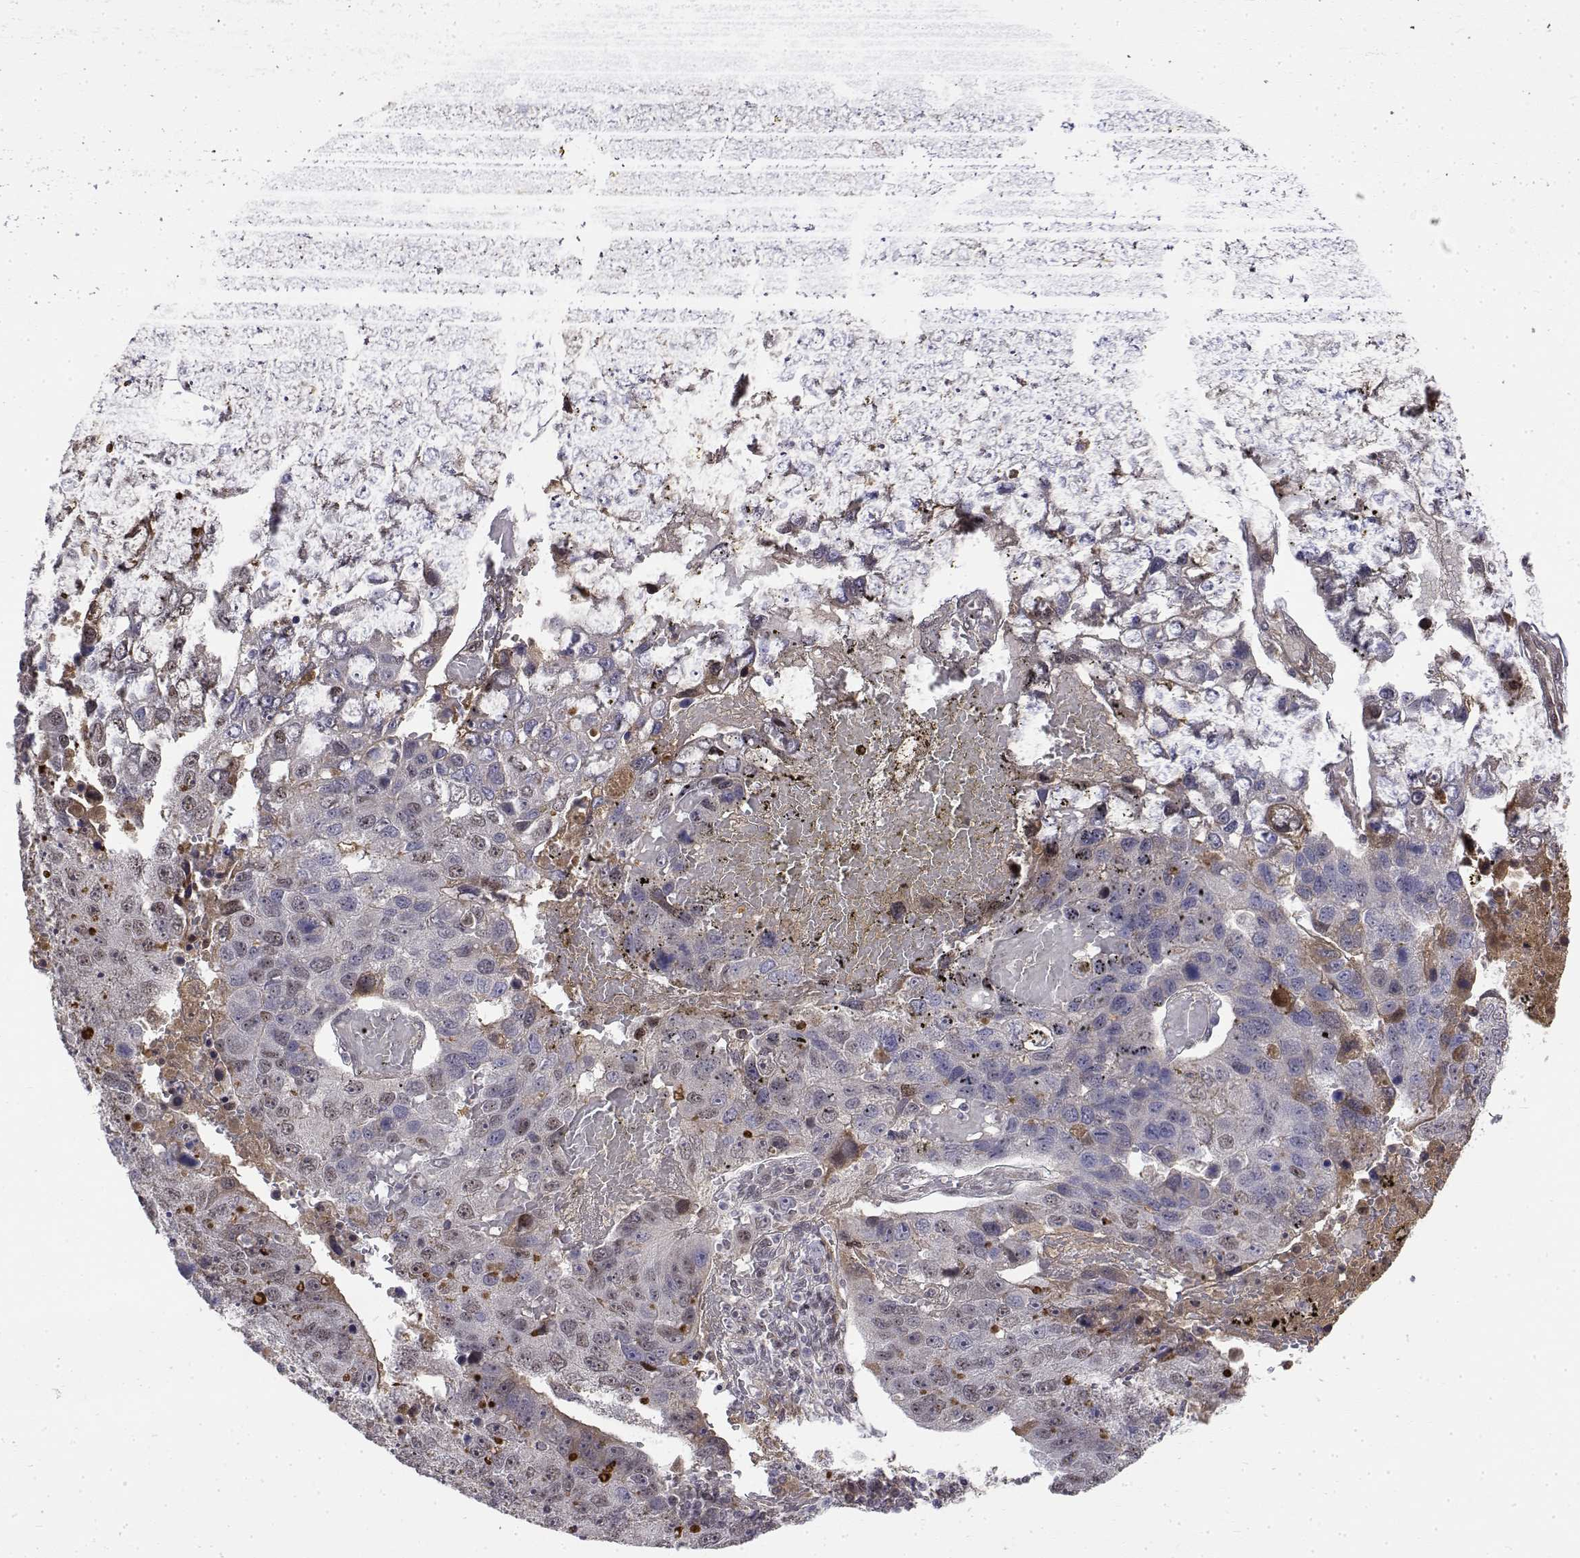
{"staining": {"intensity": "negative", "quantity": "none", "location": "none"}, "tissue": "pancreatic cancer", "cell_type": "Tumor cells", "image_type": "cancer", "snomed": [{"axis": "morphology", "description": "Adenocarcinoma, NOS"}, {"axis": "topography", "description": "Pancreas"}], "caption": "Protein analysis of pancreatic adenocarcinoma reveals no significant positivity in tumor cells.", "gene": "ITGA7", "patient": {"sex": "female", "age": 61}}